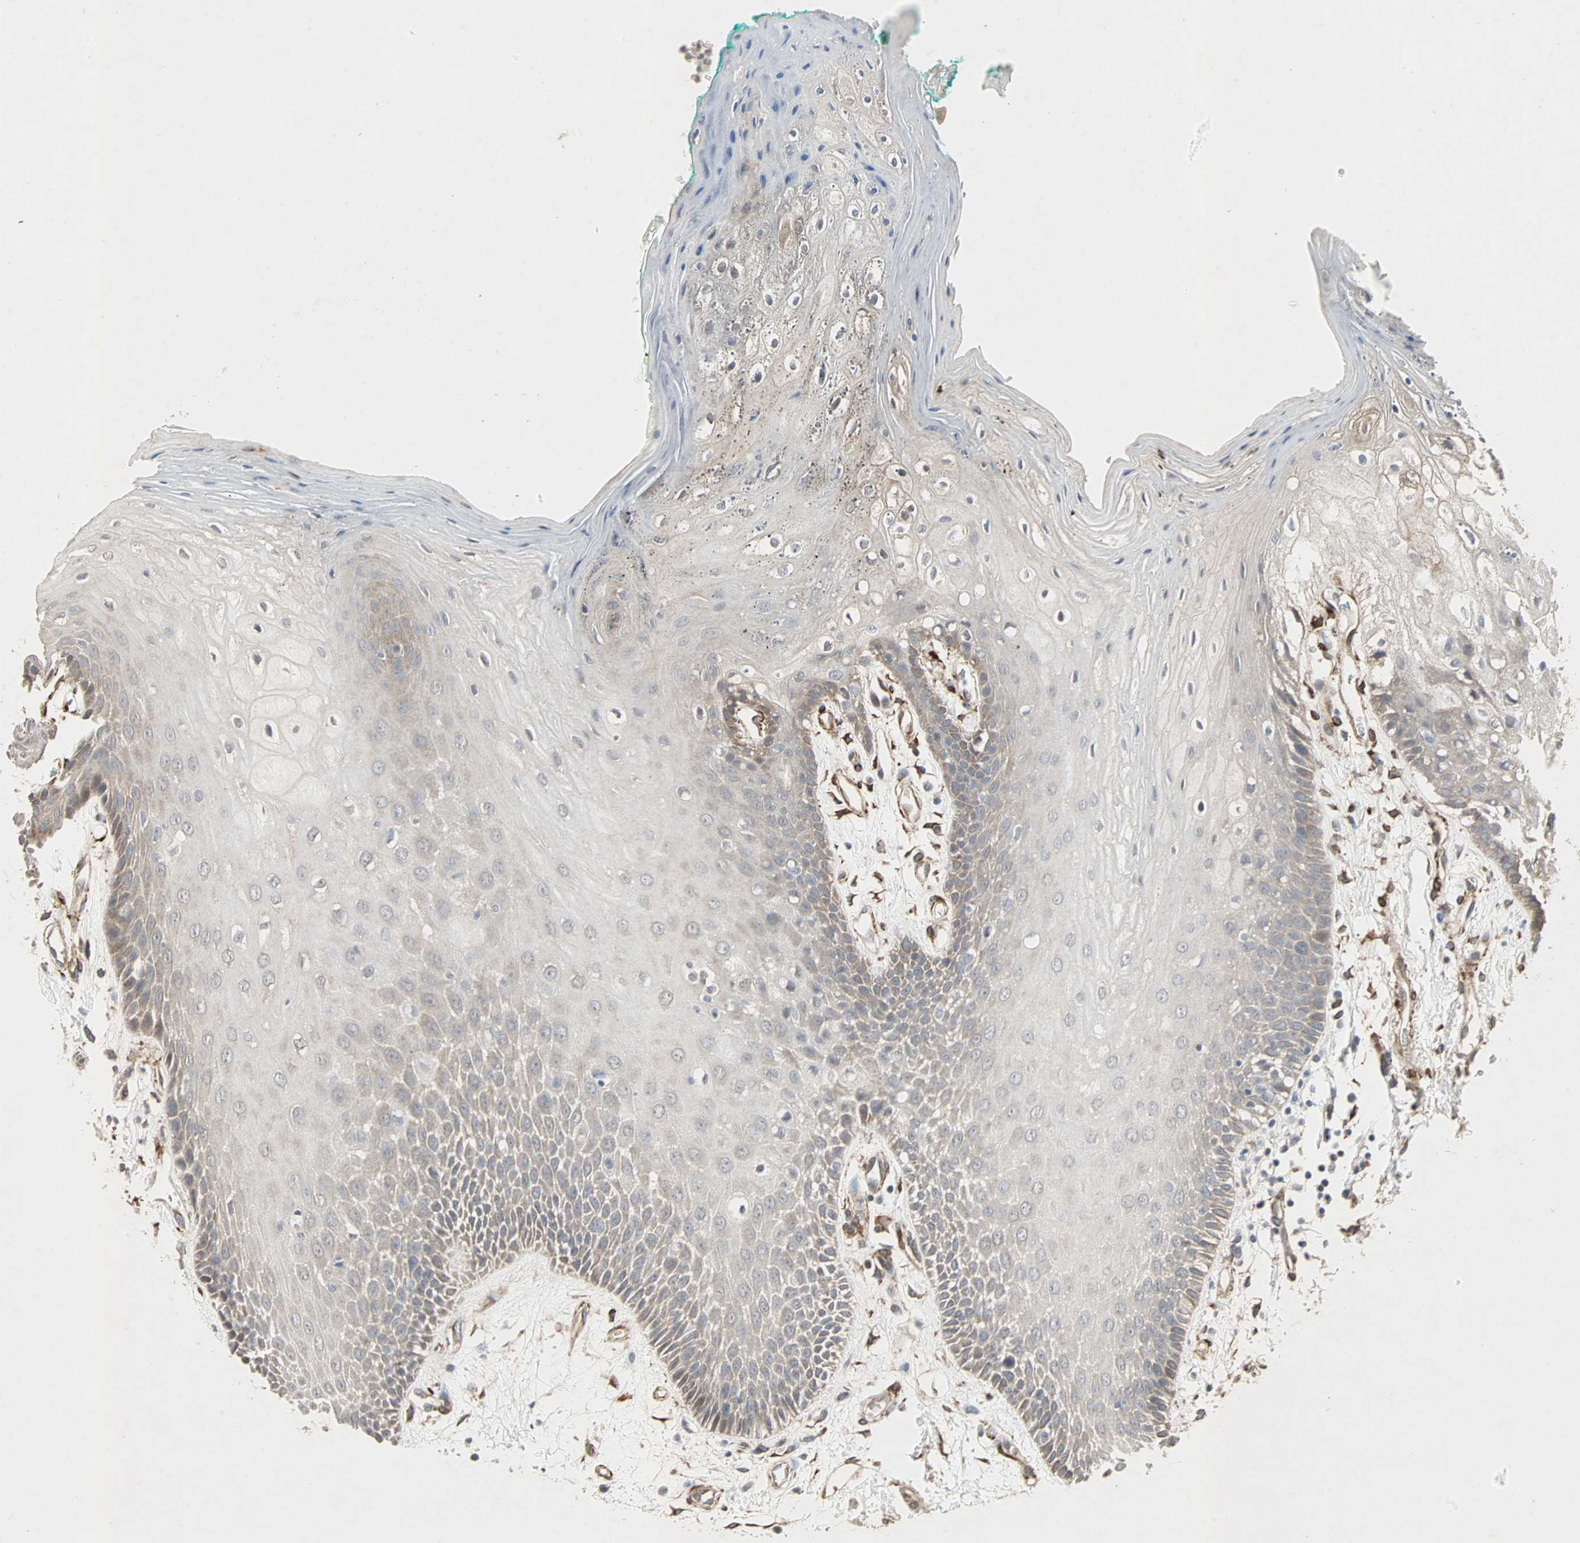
{"staining": {"intensity": "weak", "quantity": "<25%", "location": "cytoplasmic/membranous"}, "tissue": "oral mucosa", "cell_type": "Squamous epithelial cells", "image_type": "normal", "snomed": [{"axis": "morphology", "description": "Normal tissue, NOS"}, {"axis": "morphology", "description": "Squamous cell carcinoma, NOS"}, {"axis": "topography", "description": "Skeletal muscle"}, {"axis": "topography", "description": "Oral tissue"}, {"axis": "topography", "description": "Head-Neck"}], "caption": "High power microscopy micrograph of an immunohistochemistry micrograph of unremarkable oral mucosa, revealing no significant expression in squamous epithelial cells. (Stains: DAB (3,3'-diaminobenzidine) immunohistochemistry (IHC) with hematoxylin counter stain, Microscopy: brightfield microscopy at high magnification).", "gene": "TRPV4", "patient": {"sex": "female", "age": 84}}